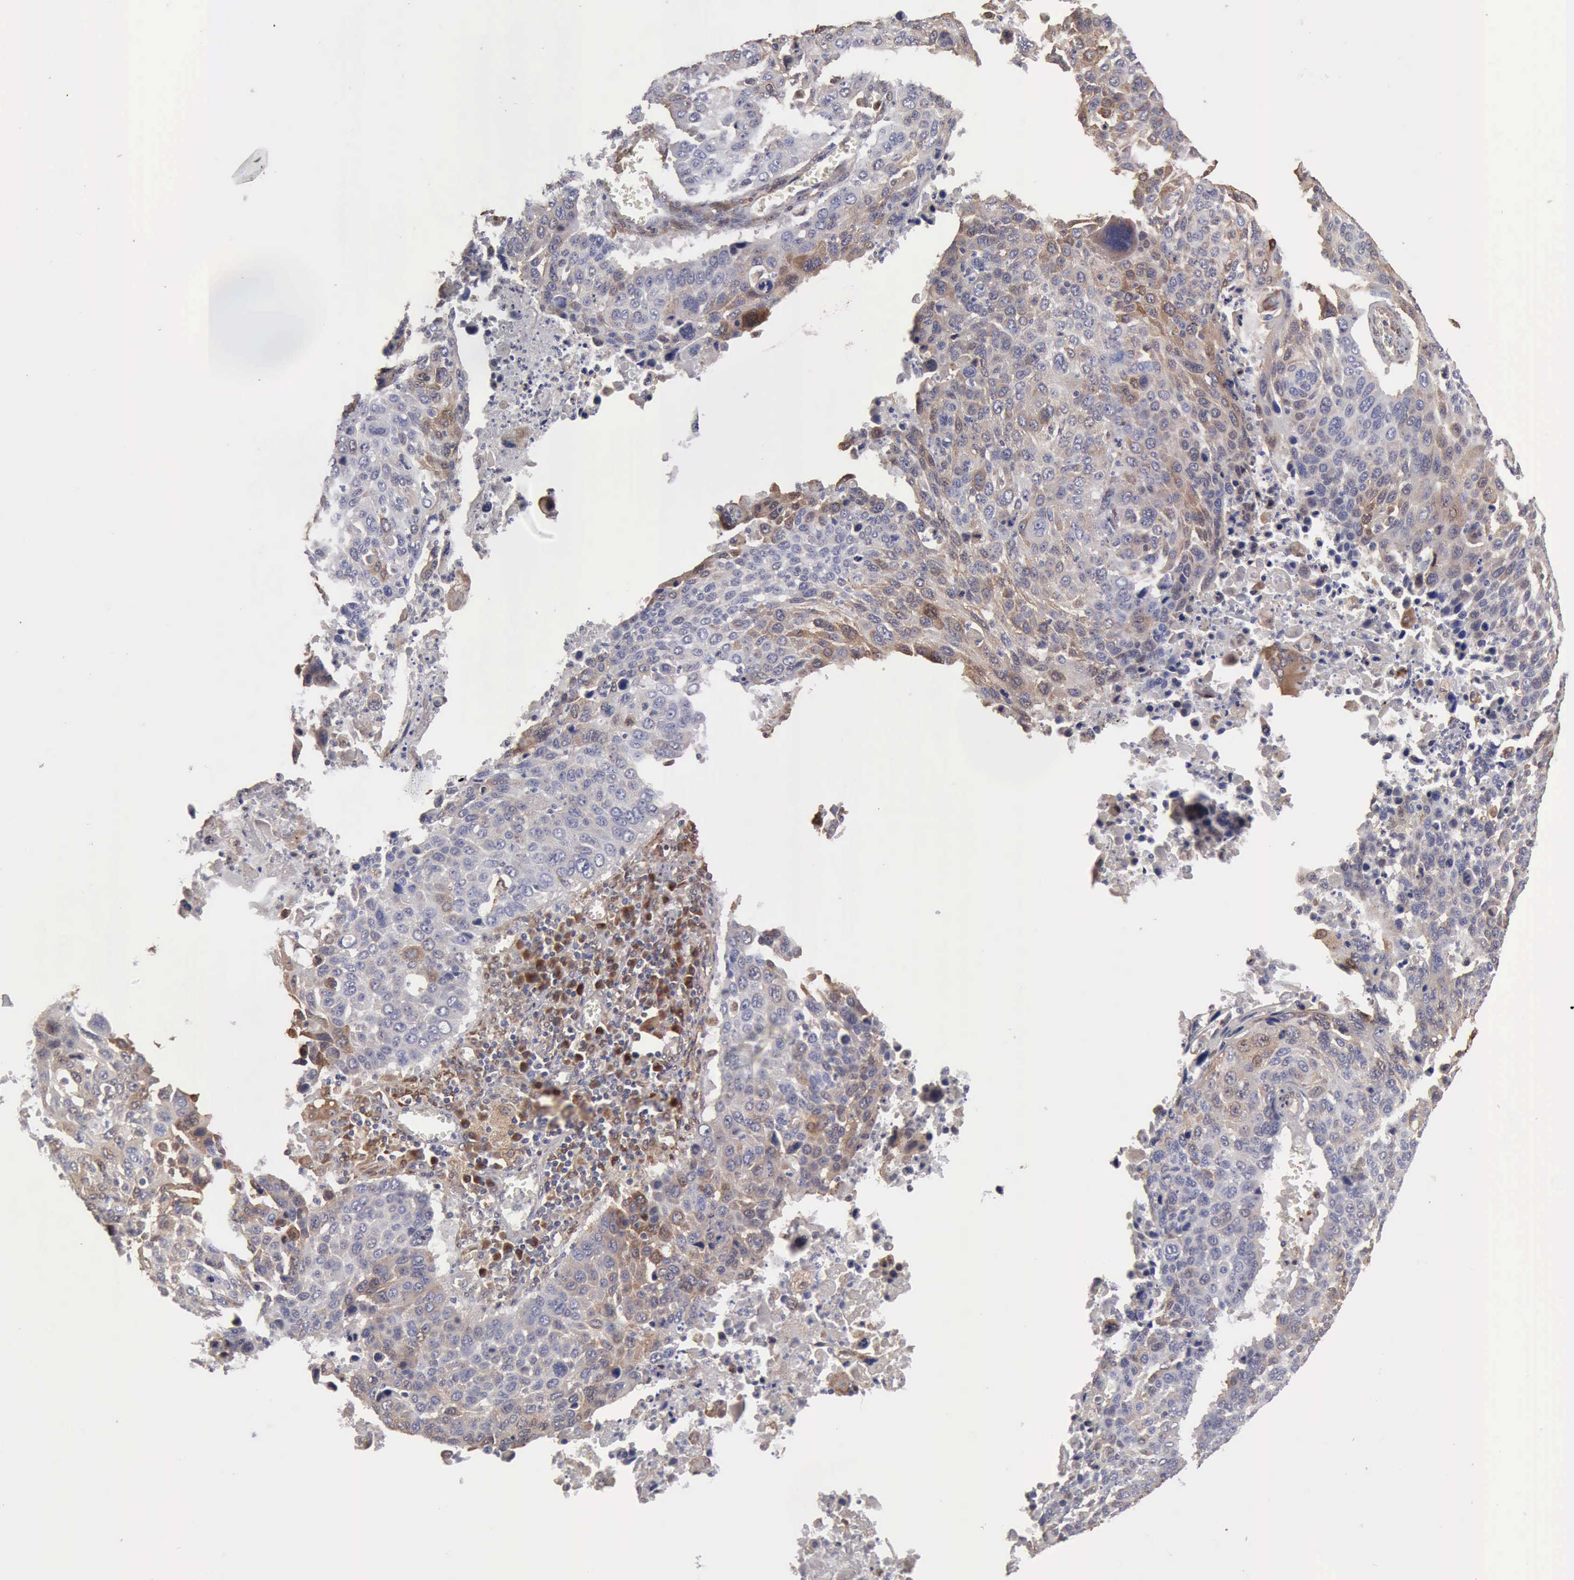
{"staining": {"intensity": "moderate", "quantity": "25%-75%", "location": "cytoplasmic/membranous"}, "tissue": "lung cancer", "cell_type": "Tumor cells", "image_type": "cancer", "snomed": [{"axis": "morphology", "description": "Squamous cell carcinoma, NOS"}, {"axis": "topography", "description": "Lung"}], "caption": "Immunohistochemistry (IHC) photomicrograph of human lung cancer stained for a protein (brown), which shows medium levels of moderate cytoplasmic/membranous staining in about 25%-75% of tumor cells.", "gene": "APOL2", "patient": {"sex": "male", "age": 68}}